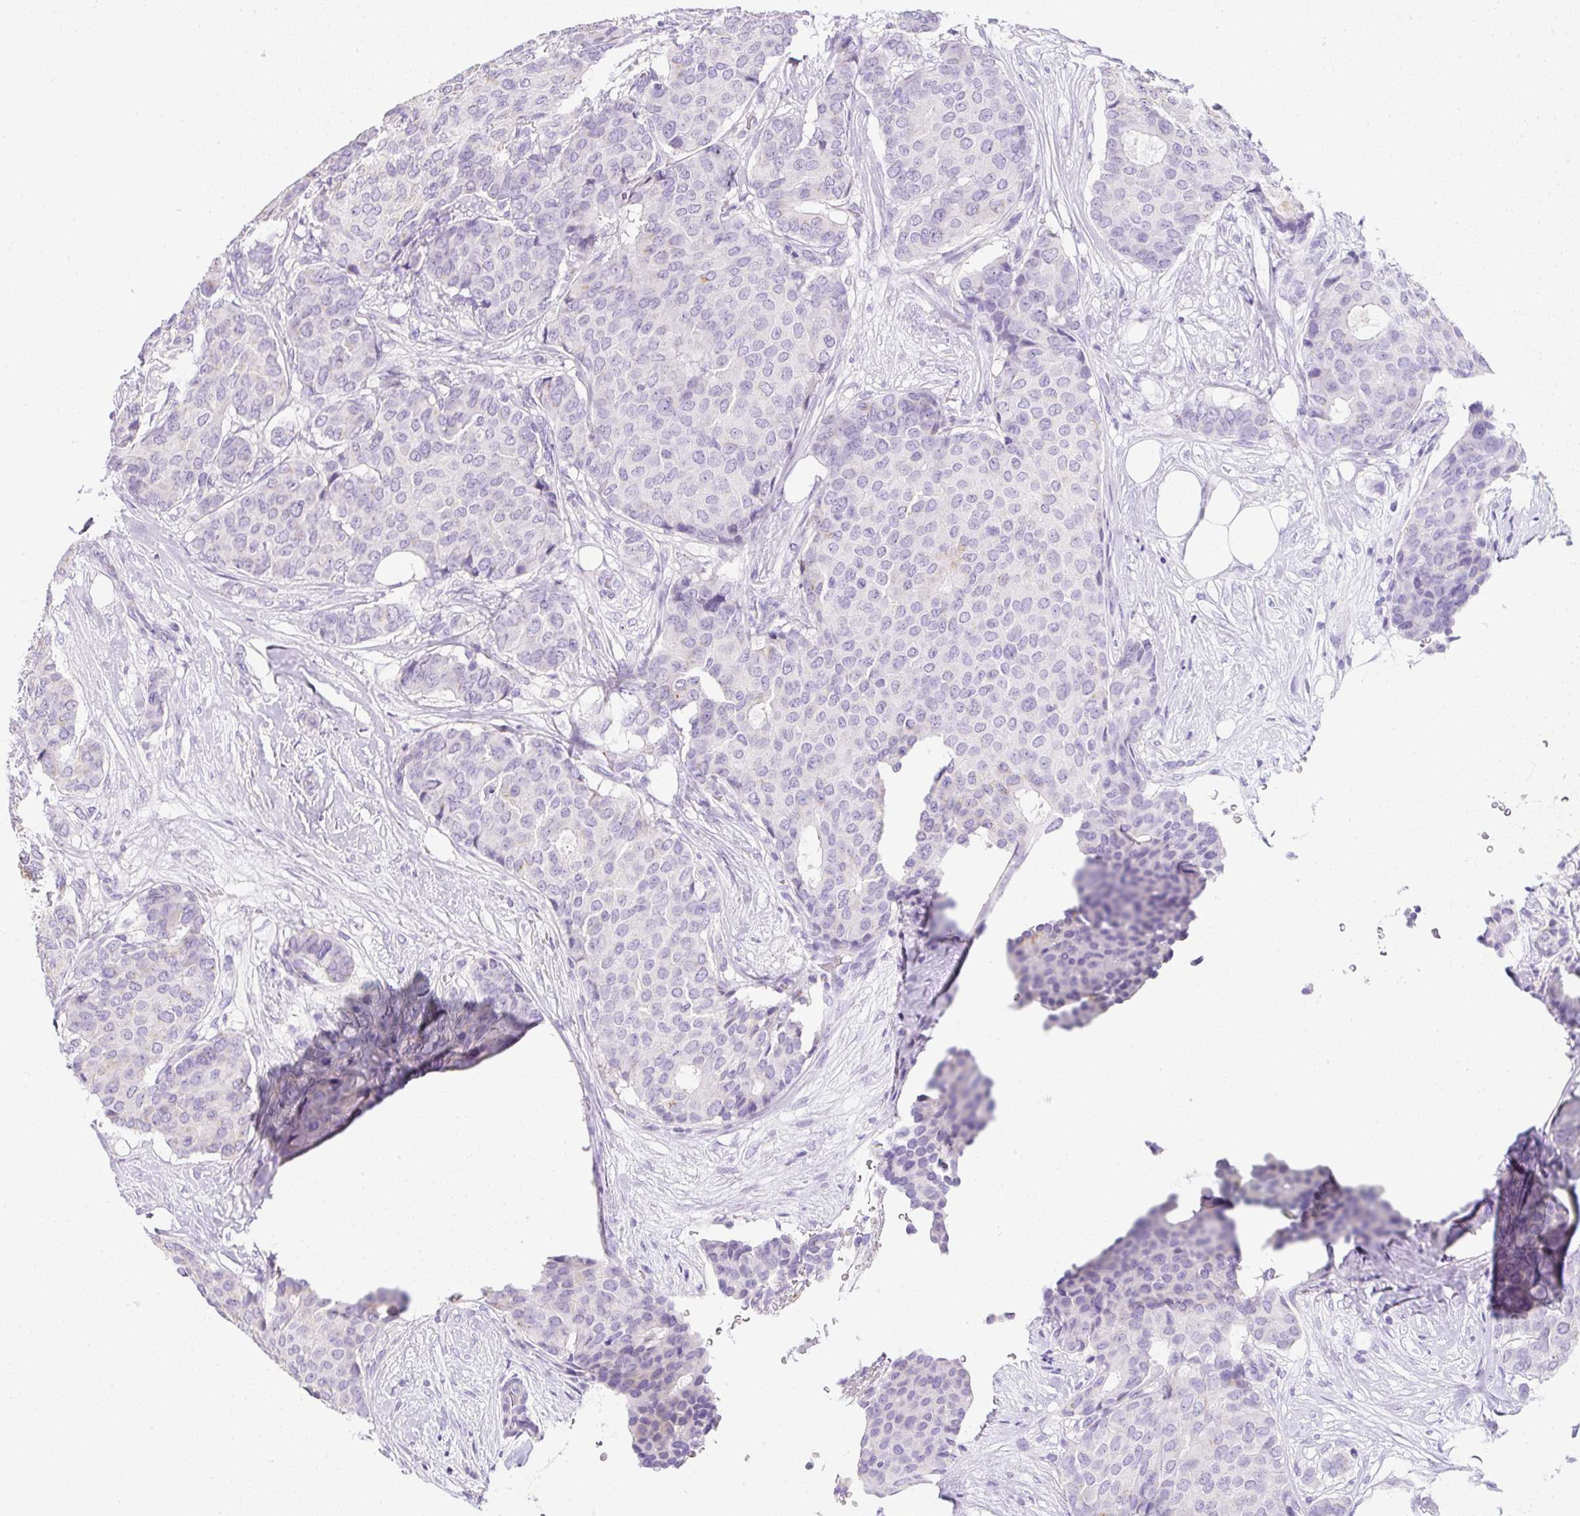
{"staining": {"intensity": "negative", "quantity": "none", "location": "none"}, "tissue": "breast cancer", "cell_type": "Tumor cells", "image_type": "cancer", "snomed": [{"axis": "morphology", "description": "Duct carcinoma"}, {"axis": "topography", "description": "Breast"}], "caption": "Breast cancer (infiltrating ductal carcinoma) was stained to show a protein in brown. There is no significant expression in tumor cells. (IHC, brightfield microscopy, high magnification).", "gene": "DTX4", "patient": {"sex": "female", "age": 75}}